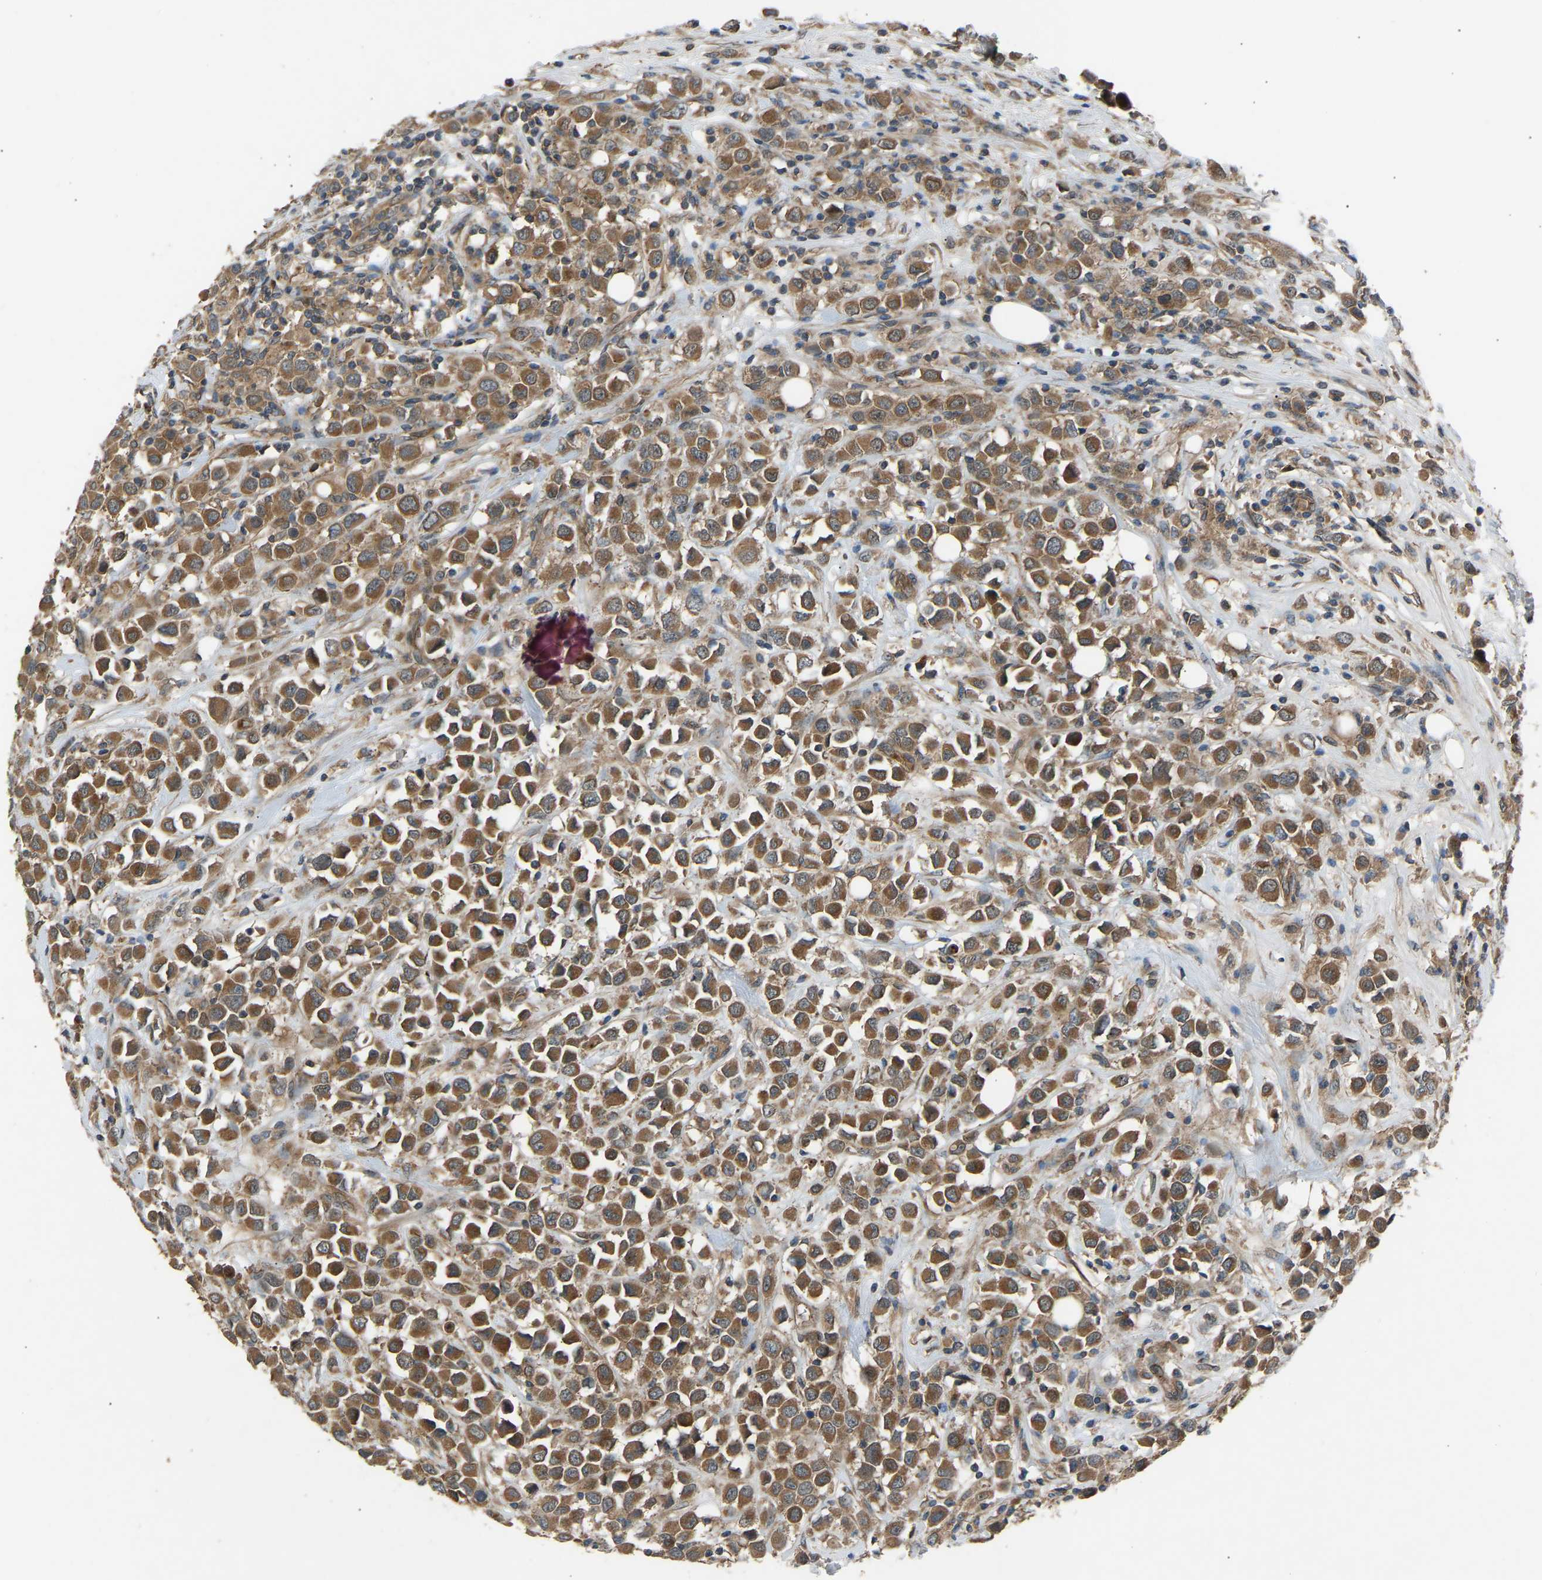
{"staining": {"intensity": "moderate", "quantity": ">75%", "location": "cytoplasmic/membranous"}, "tissue": "breast cancer", "cell_type": "Tumor cells", "image_type": "cancer", "snomed": [{"axis": "morphology", "description": "Duct carcinoma"}, {"axis": "topography", "description": "Breast"}], "caption": "High-power microscopy captured an immunohistochemistry (IHC) micrograph of breast cancer (infiltrating ductal carcinoma), revealing moderate cytoplasmic/membranous positivity in approximately >75% of tumor cells.", "gene": "GAS2L1", "patient": {"sex": "female", "age": 61}}